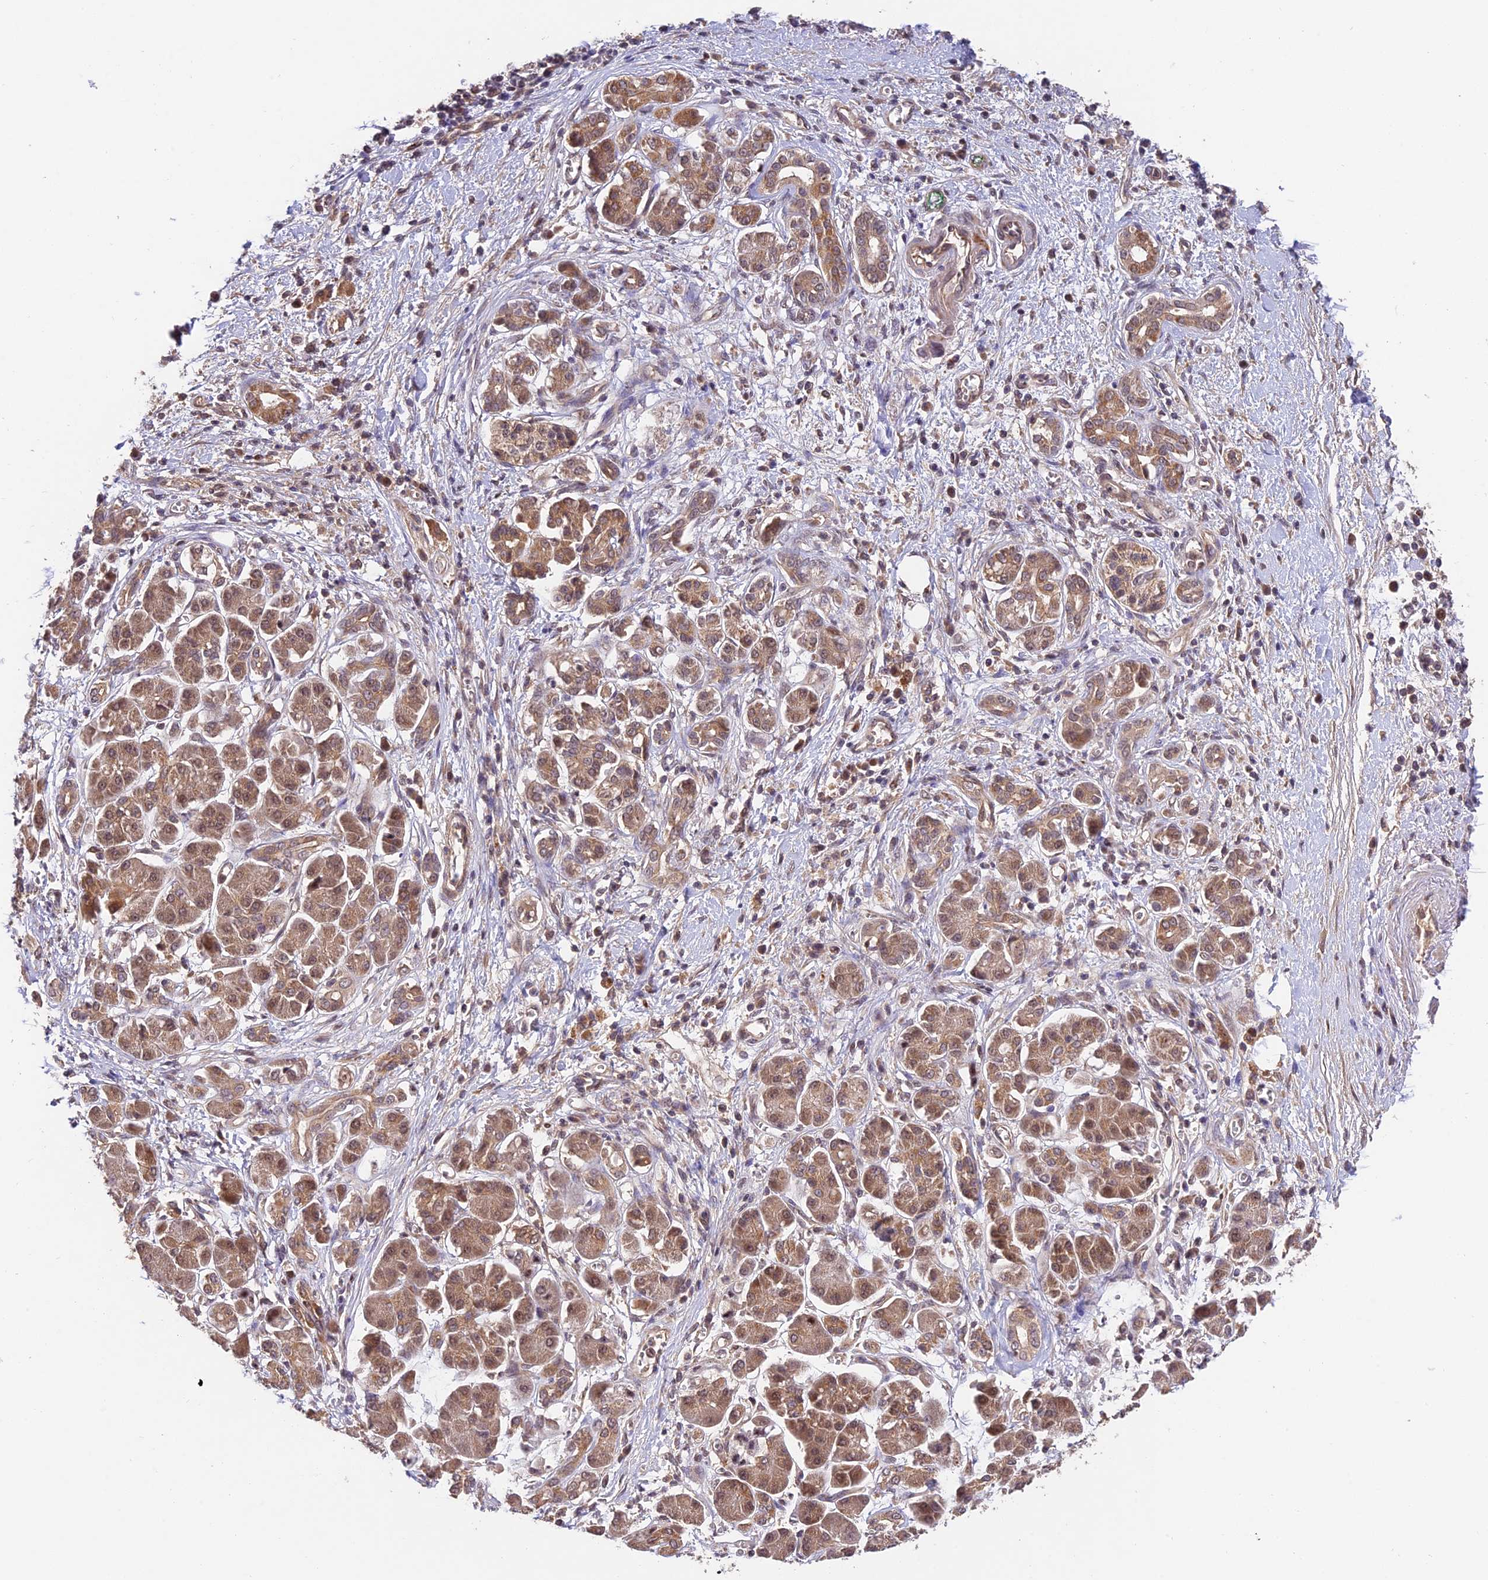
{"staining": {"intensity": "moderate", "quantity": ">75%", "location": "cytoplasmic/membranous,nuclear"}, "tissue": "pancreatic cancer", "cell_type": "Tumor cells", "image_type": "cancer", "snomed": [{"axis": "morphology", "description": "Adenocarcinoma, NOS"}, {"axis": "topography", "description": "Pancreas"}], "caption": "This image shows IHC staining of human pancreatic cancer, with medium moderate cytoplasmic/membranous and nuclear staining in about >75% of tumor cells.", "gene": "MNS1", "patient": {"sex": "male", "age": 78}}